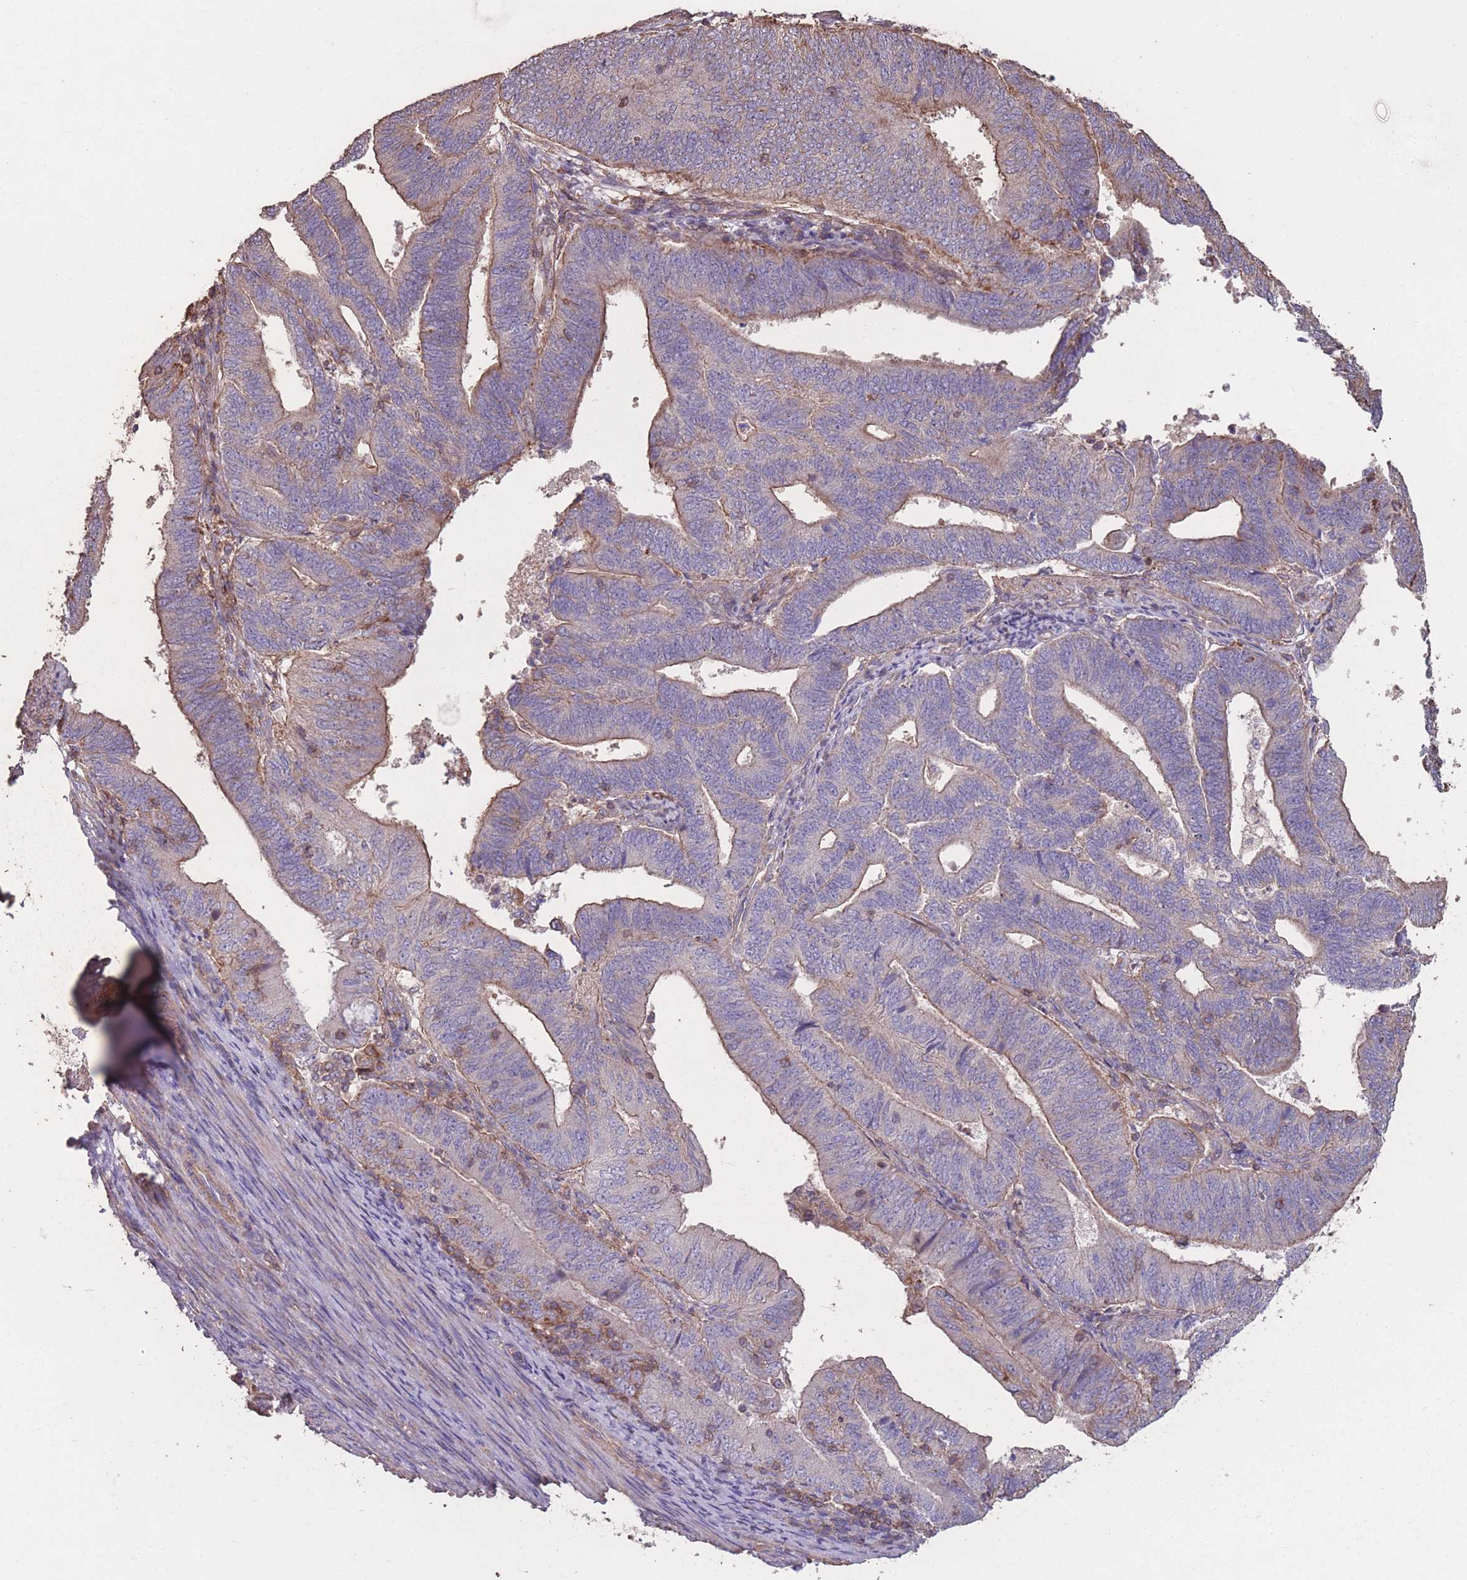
{"staining": {"intensity": "moderate", "quantity": "25%-75%", "location": "cytoplasmic/membranous"}, "tissue": "endometrial cancer", "cell_type": "Tumor cells", "image_type": "cancer", "snomed": [{"axis": "morphology", "description": "Adenocarcinoma, NOS"}, {"axis": "topography", "description": "Endometrium"}], "caption": "Adenocarcinoma (endometrial) was stained to show a protein in brown. There is medium levels of moderate cytoplasmic/membranous positivity in about 25%-75% of tumor cells. Nuclei are stained in blue.", "gene": "NUDT21", "patient": {"sex": "female", "age": 70}}